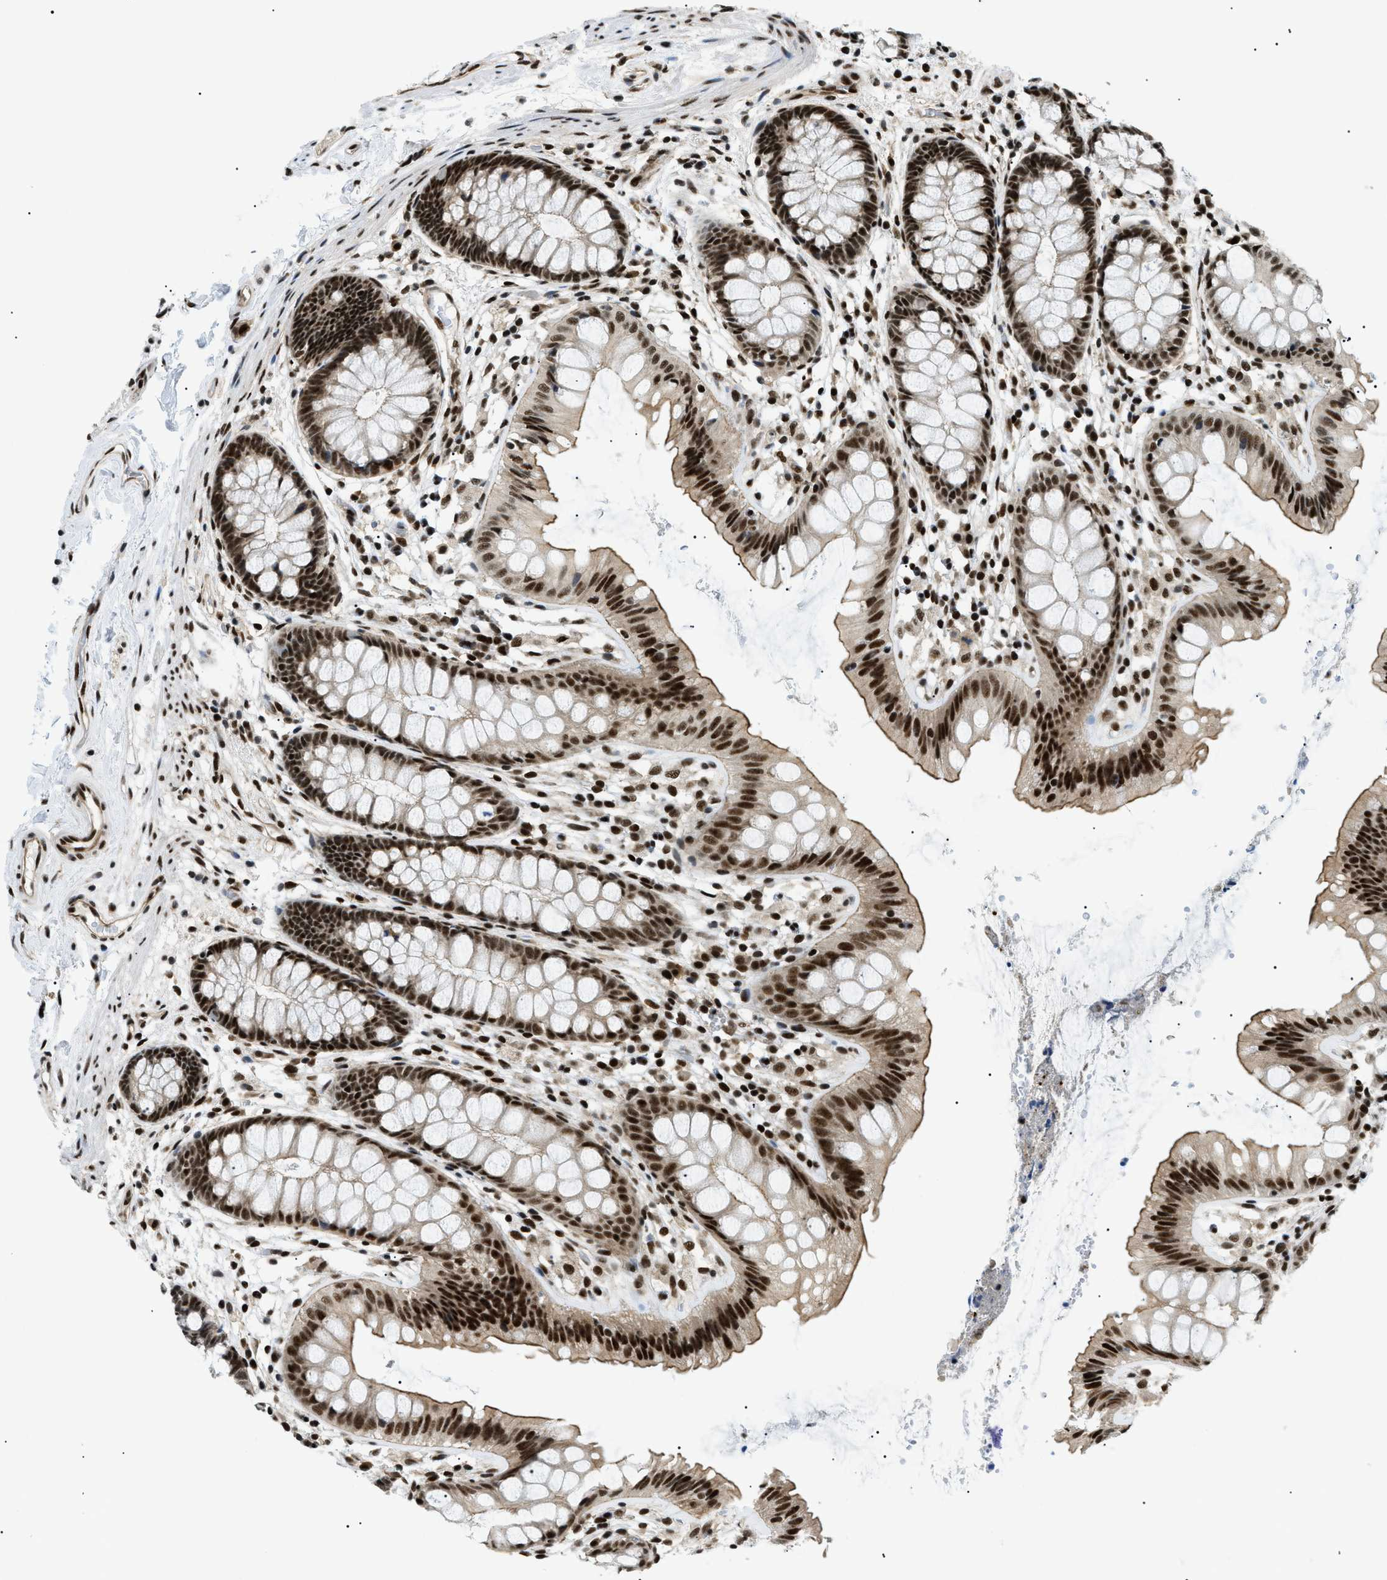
{"staining": {"intensity": "strong", "quantity": ">75%", "location": "cytoplasmic/membranous,nuclear"}, "tissue": "colon", "cell_type": "Endothelial cells", "image_type": "normal", "snomed": [{"axis": "morphology", "description": "Normal tissue, NOS"}, {"axis": "topography", "description": "Colon"}], "caption": "An IHC photomicrograph of benign tissue is shown. Protein staining in brown labels strong cytoplasmic/membranous,nuclear positivity in colon within endothelial cells. (IHC, brightfield microscopy, high magnification).", "gene": "CWC25", "patient": {"sex": "female", "age": 56}}